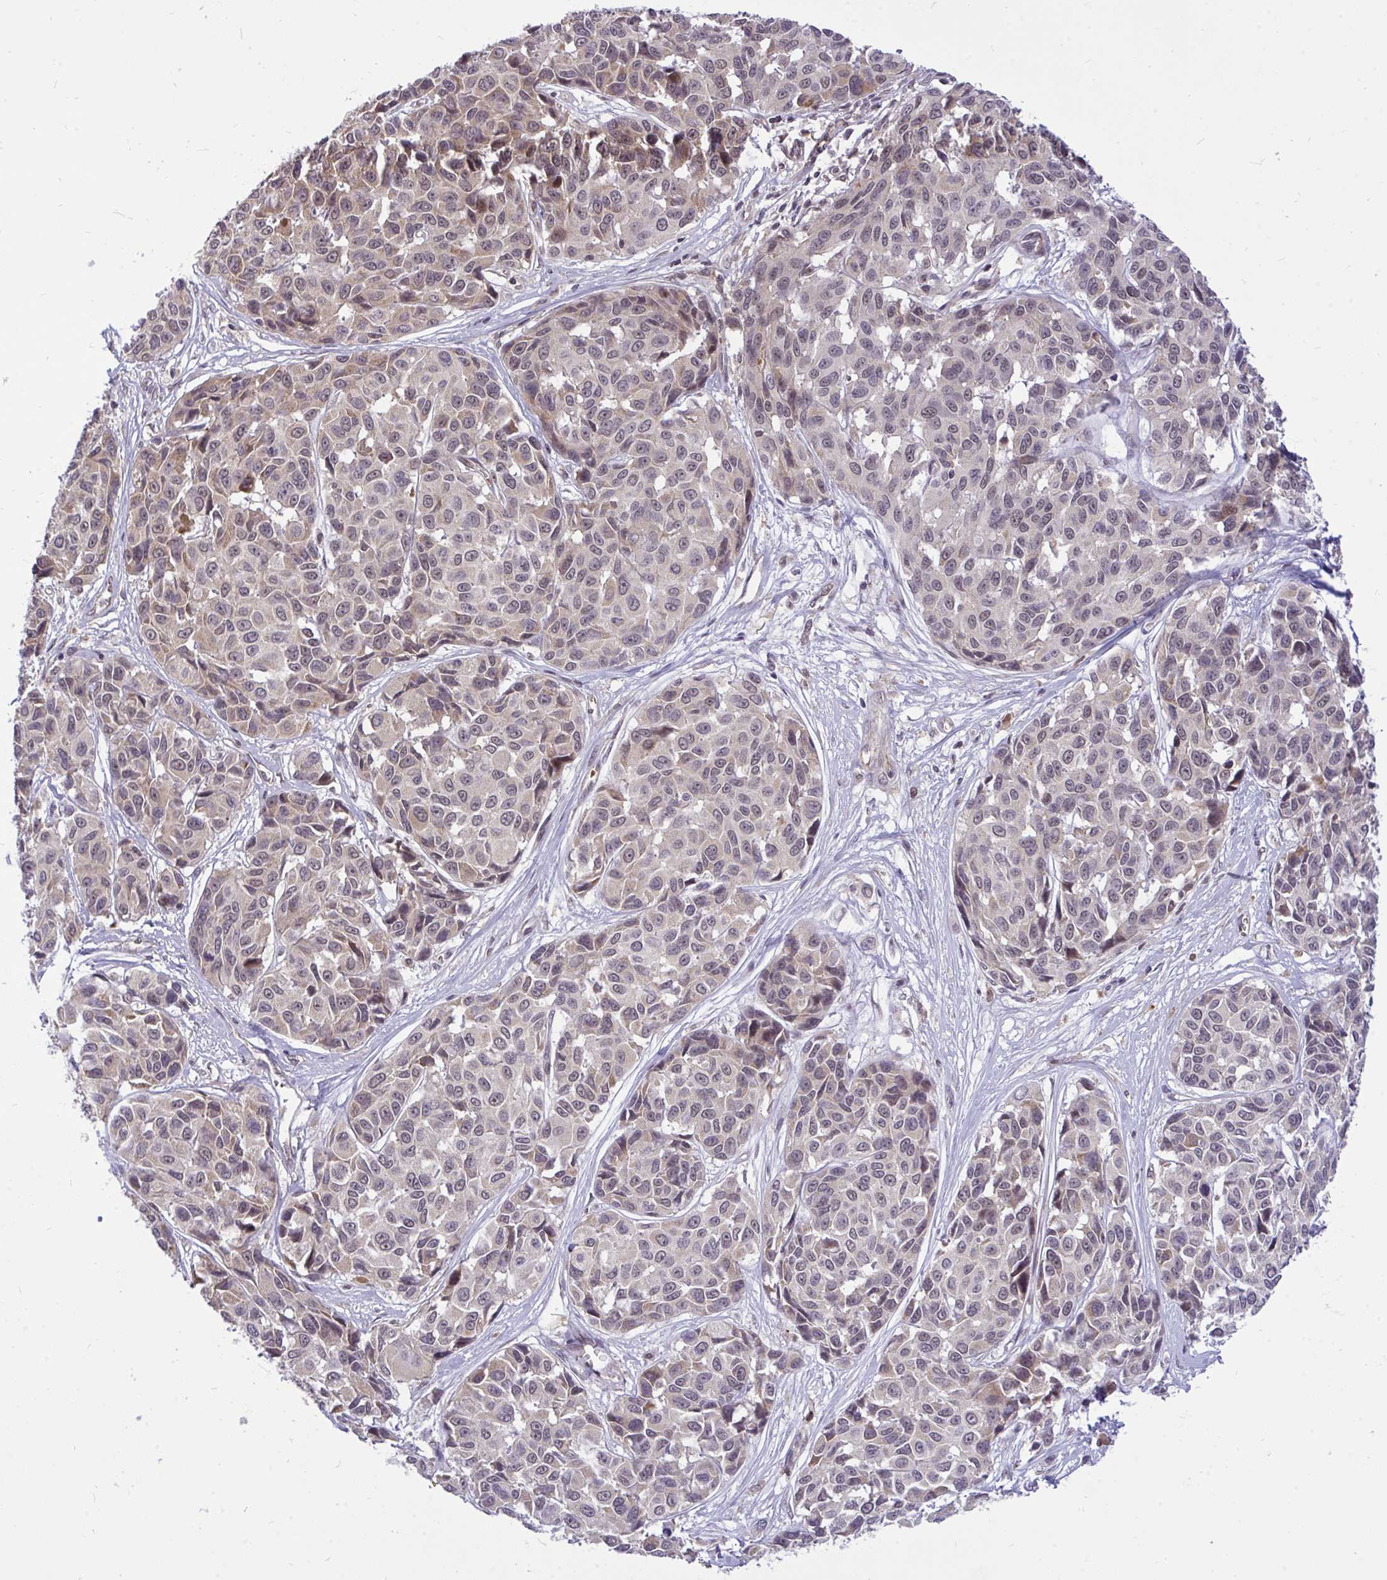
{"staining": {"intensity": "weak", "quantity": "<25%", "location": "nuclear"}, "tissue": "melanoma", "cell_type": "Tumor cells", "image_type": "cancer", "snomed": [{"axis": "morphology", "description": "Malignant melanoma, NOS"}, {"axis": "topography", "description": "Skin"}], "caption": "Immunohistochemical staining of human malignant melanoma shows no significant positivity in tumor cells.", "gene": "PPP1CA", "patient": {"sex": "female", "age": 66}}